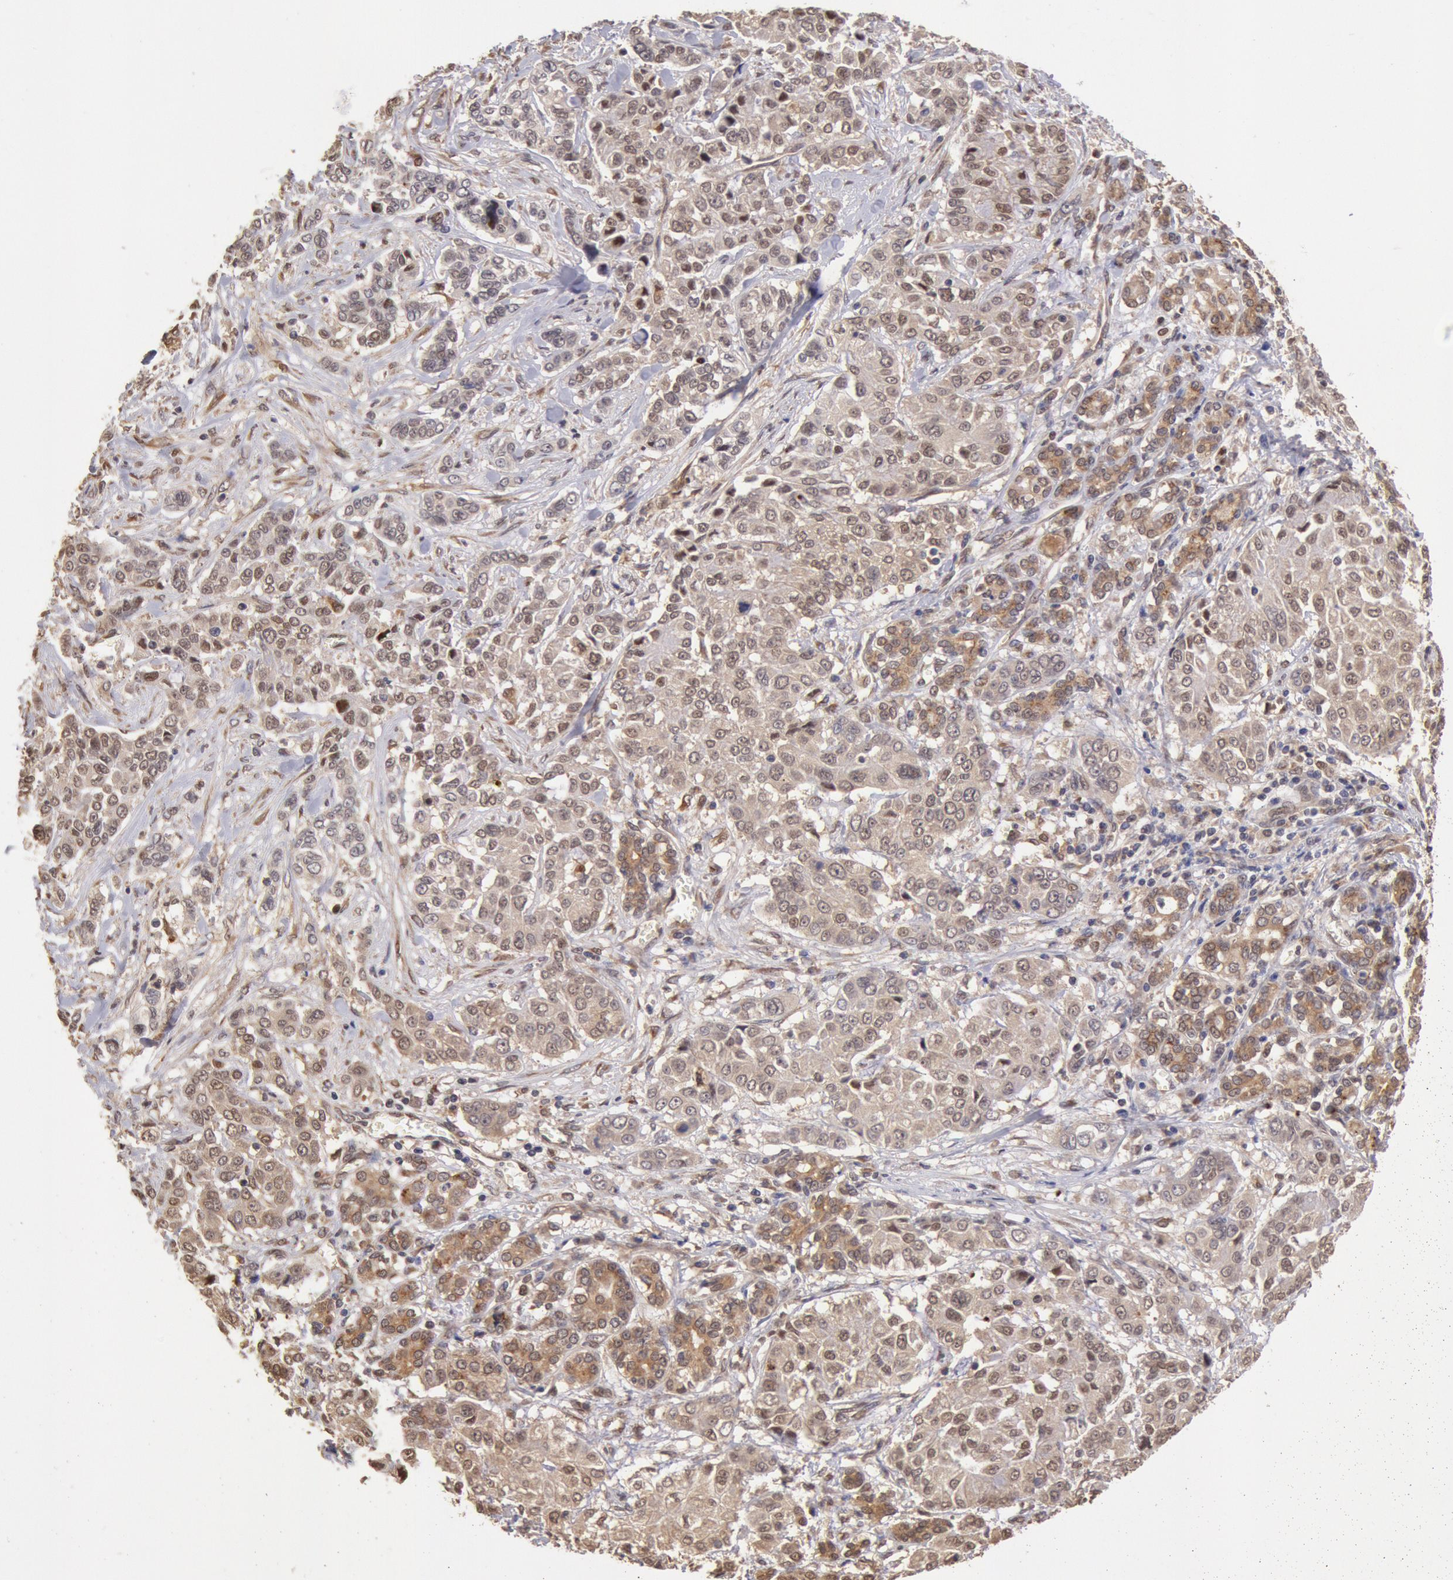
{"staining": {"intensity": "moderate", "quantity": ">75%", "location": "cytoplasmic/membranous,nuclear"}, "tissue": "pancreatic cancer", "cell_type": "Tumor cells", "image_type": "cancer", "snomed": [{"axis": "morphology", "description": "Adenocarcinoma, NOS"}, {"axis": "topography", "description": "Pancreas"}], "caption": "Pancreatic cancer (adenocarcinoma) was stained to show a protein in brown. There is medium levels of moderate cytoplasmic/membranous and nuclear expression in approximately >75% of tumor cells.", "gene": "COMT", "patient": {"sex": "female", "age": 52}}